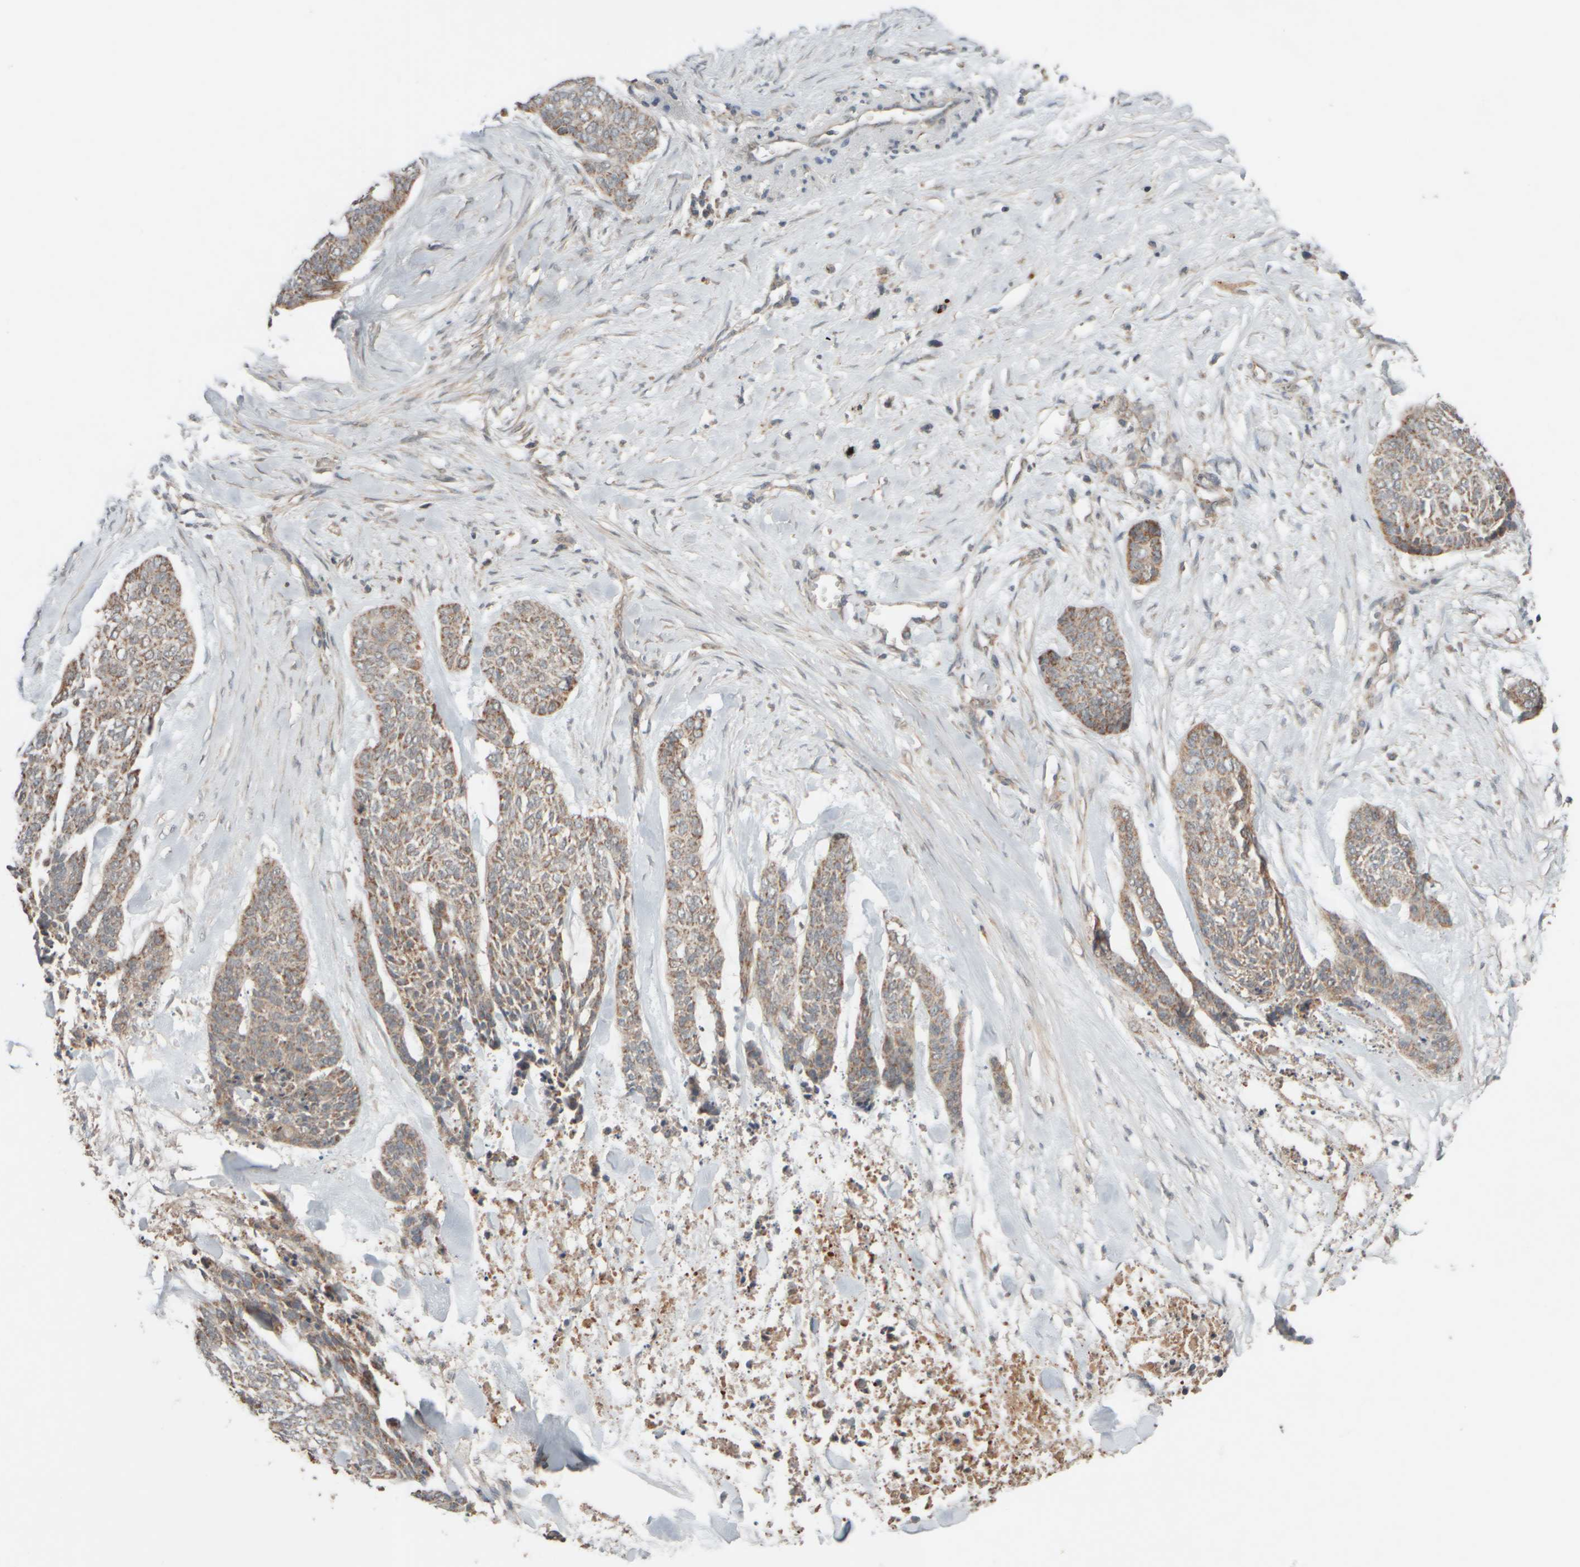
{"staining": {"intensity": "moderate", "quantity": "25%-75%", "location": "cytoplasmic/membranous"}, "tissue": "skin cancer", "cell_type": "Tumor cells", "image_type": "cancer", "snomed": [{"axis": "morphology", "description": "Basal cell carcinoma"}, {"axis": "topography", "description": "Skin"}], "caption": "This photomicrograph demonstrates IHC staining of basal cell carcinoma (skin), with medium moderate cytoplasmic/membranous staining in approximately 25%-75% of tumor cells.", "gene": "EIF2B3", "patient": {"sex": "female", "age": 64}}